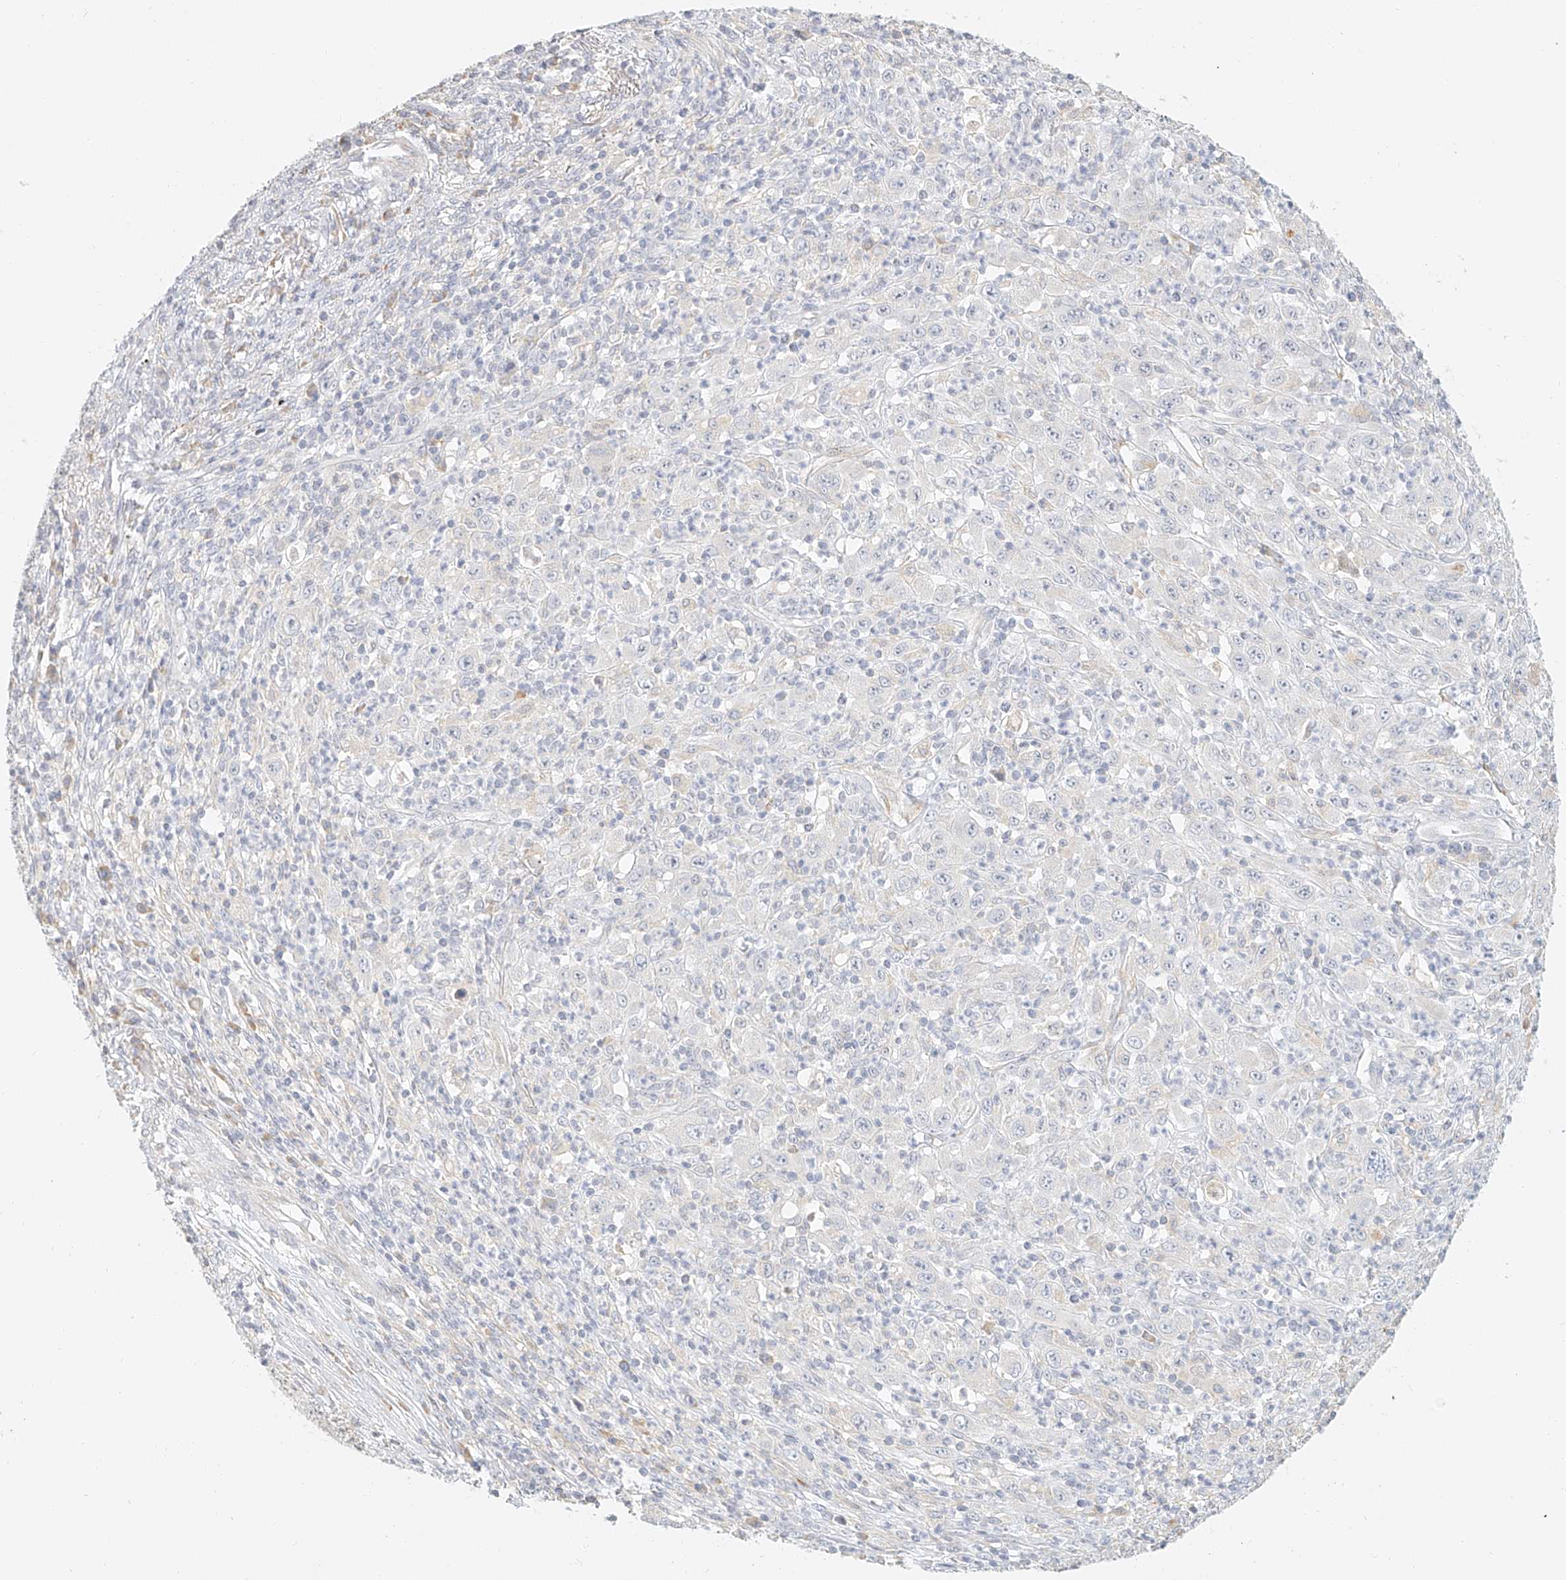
{"staining": {"intensity": "negative", "quantity": "none", "location": "none"}, "tissue": "melanoma", "cell_type": "Tumor cells", "image_type": "cancer", "snomed": [{"axis": "morphology", "description": "Malignant melanoma, Metastatic site"}, {"axis": "topography", "description": "Skin"}], "caption": "High power microscopy image of an IHC image of melanoma, revealing no significant staining in tumor cells. (Brightfield microscopy of DAB (3,3'-diaminobenzidine) immunohistochemistry at high magnification).", "gene": "CXorf58", "patient": {"sex": "female", "age": 56}}